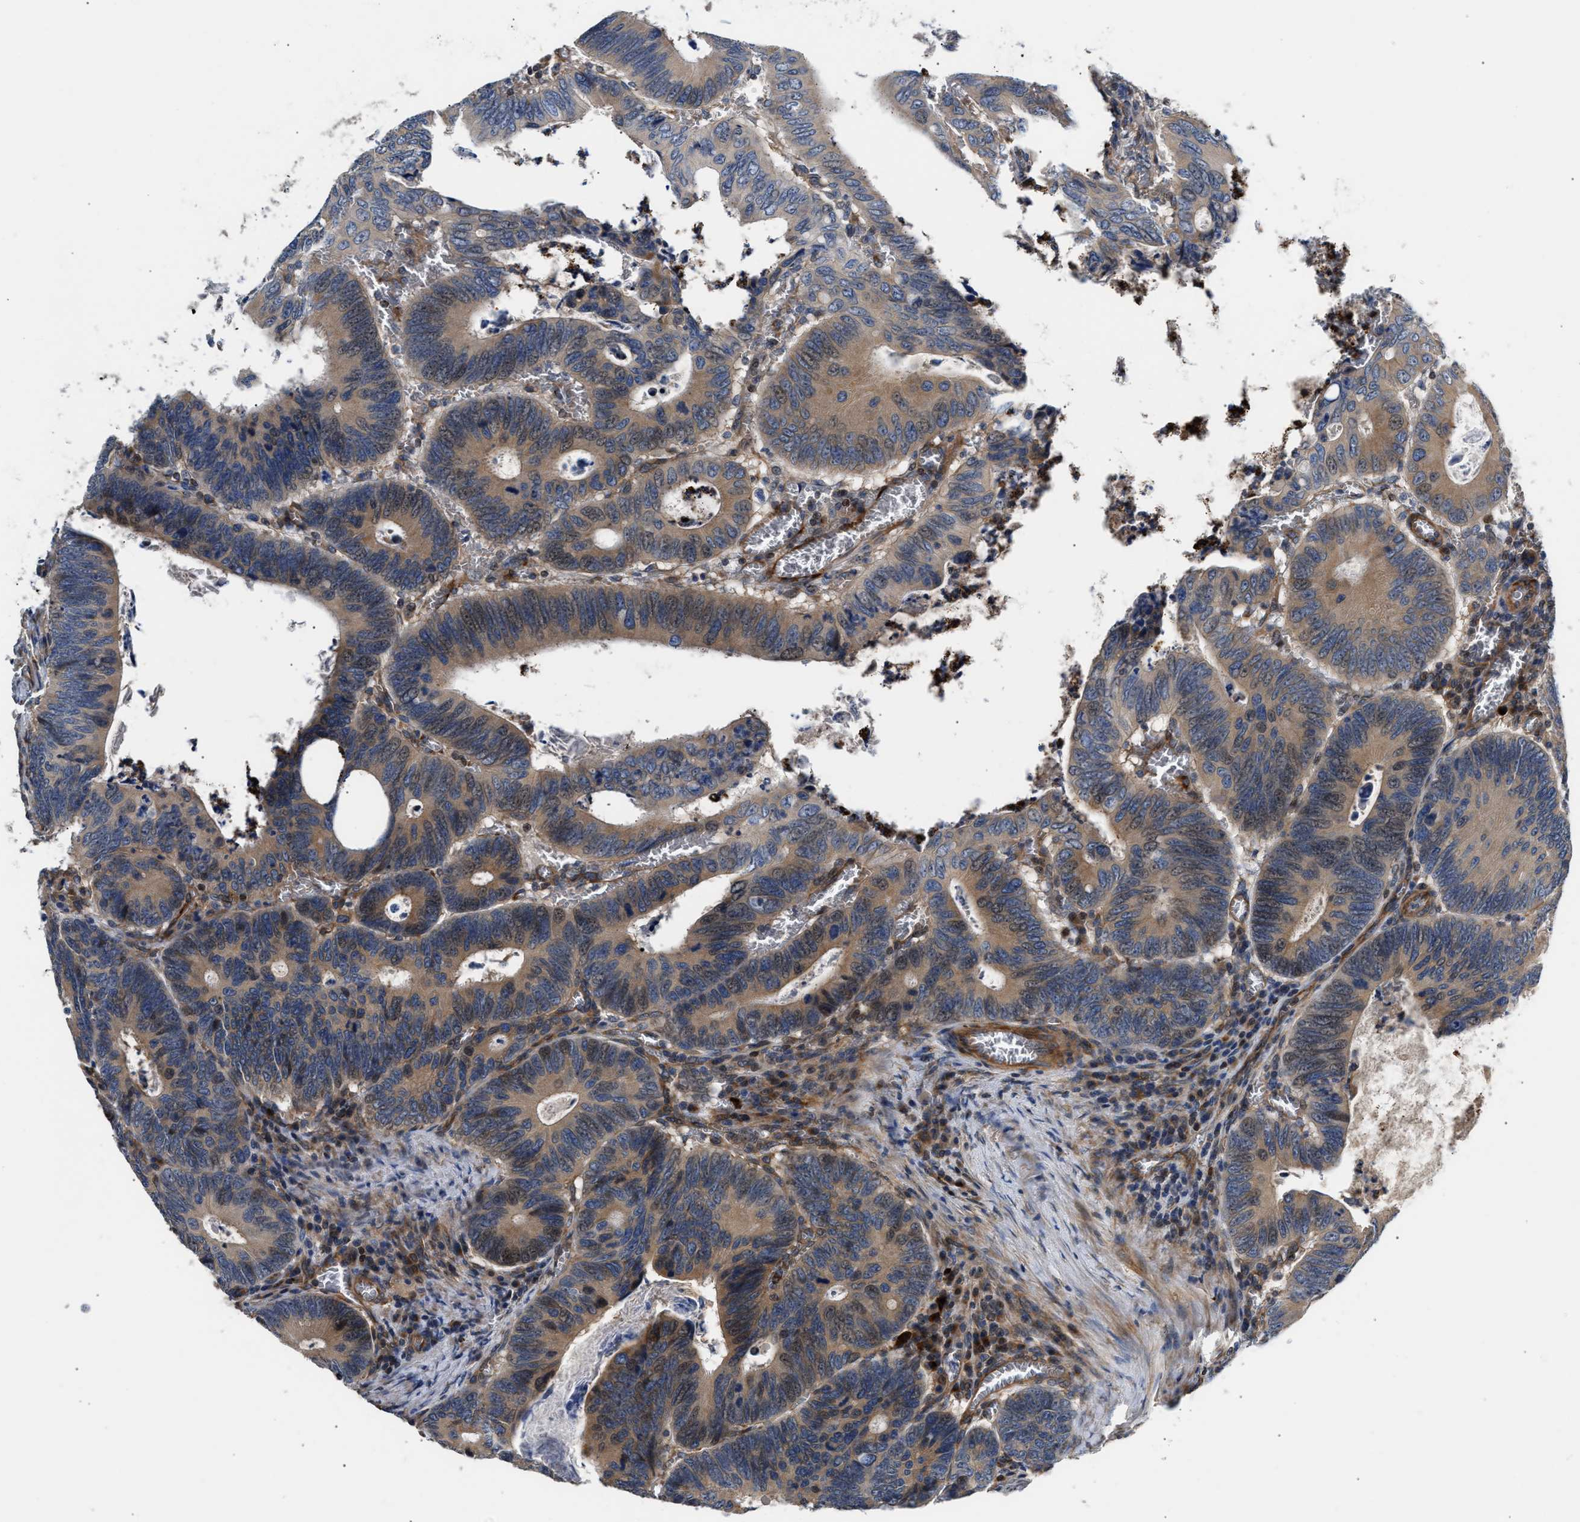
{"staining": {"intensity": "moderate", "quantity": ">75%", "location": "cytoplasmic/membranous,nuclear"}, "tissue": "colorectal cancer", "cell_type": "Tumor cells", "image_type": "cancer", "snomed": [{"axis": "morphology", "description": "Inflammation, NOS"}, {"axis": "morphology", "description": "Adenocarcinoma, NOS"}, {"axis": "topography", "description": "Colon"}], "caption": "This is a histology image of immunohistochemistry staining of adenocarcinoma (colorectal), which shows moderate positivity in the cytoplasmic/membranous and nuclear of tumor cells.", "gene": "TEX2", "patient": {"sex": "male", "age": 72}}